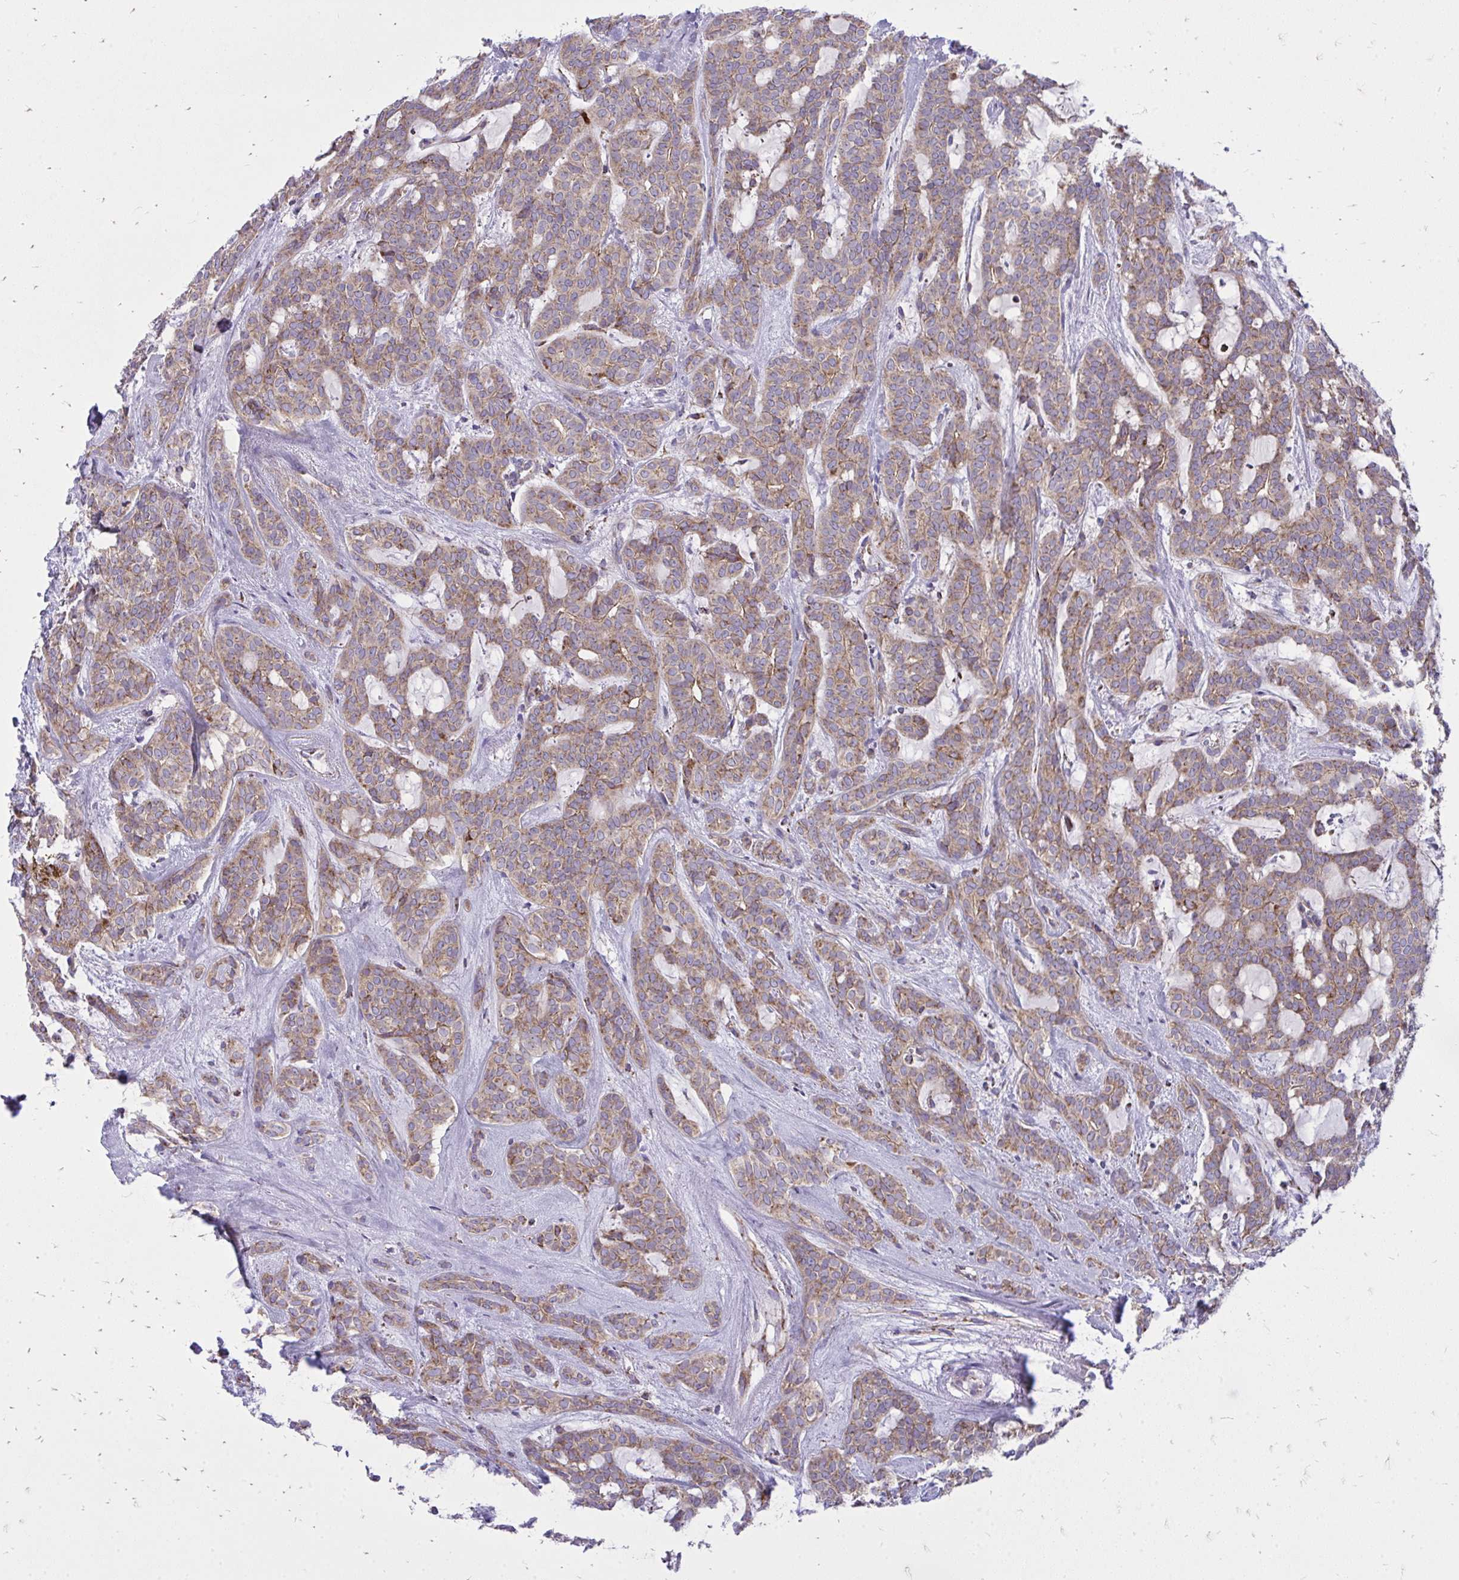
{"staining": {"intensity": "weak", "quantity": ">75%", "location": "cytoplasmic/membranous"}, "tissue": "head and neck cancer", "cell_type": "Tumor cells", "image_type": "cancer", "snomed": [{"axis": "morphology", "description": "Adenocarcinoma, NOS"}, {"axis": "topography", "description": "Head-Neck"}], "caption": "Immunohistochemistry staining of head and neck cancer, which exhibits low levels of weak cytoplasmic/membranous staining in approximately >75% of tumor cells indicating weak cytoplasmic/membranous protein expression. The staining was performed using DAB (3,3'-diaminobenzidine) (brown) for protein detection and nuclei were counterstained in hematoxylin (blue).", "gene": "SPTBN2", "patient": {"sex": "female", "age": 57}}